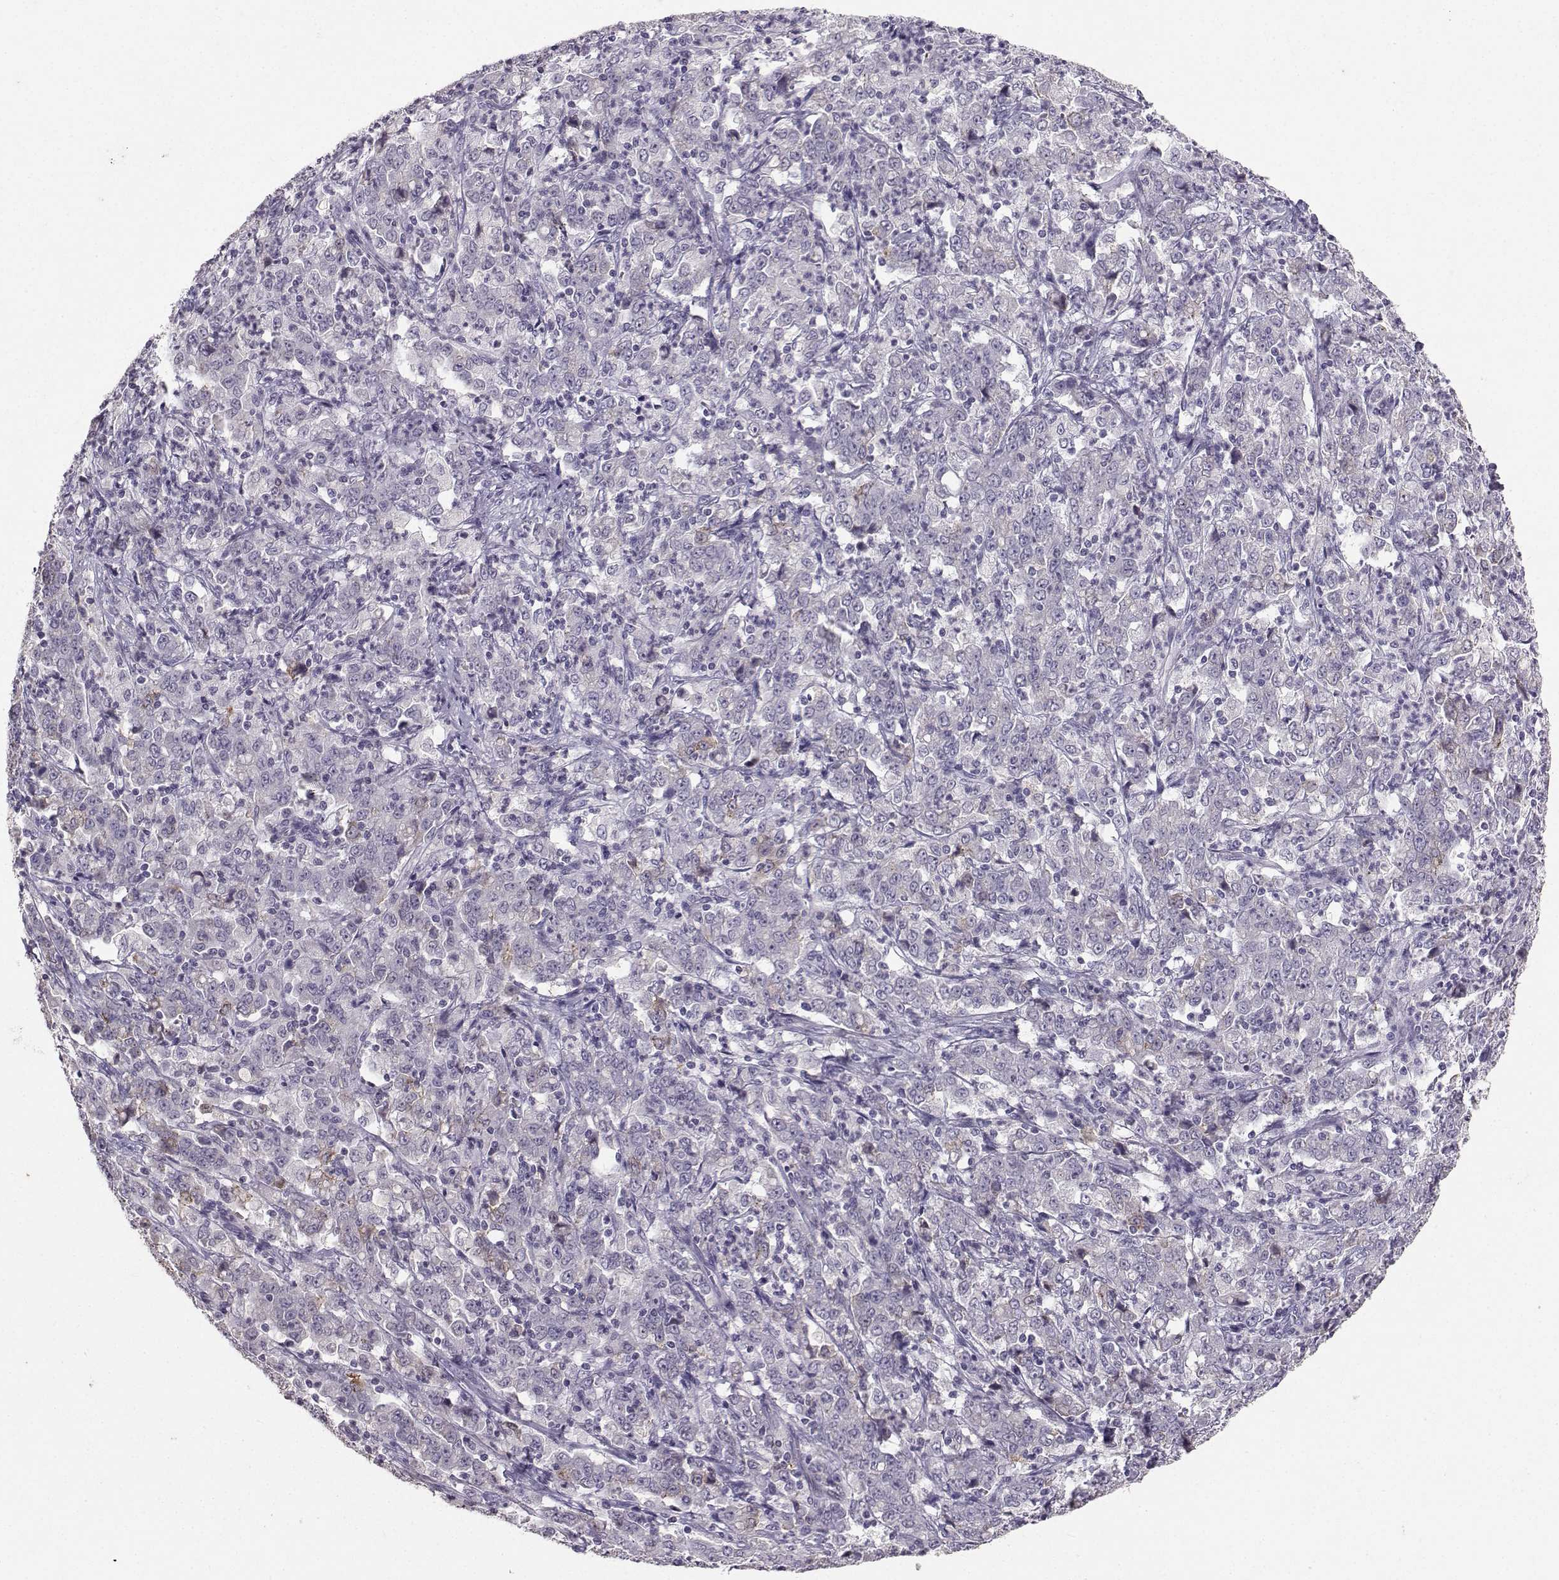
{"staining": {"intensity": "moderate", "quantity": "<25%", "location": "cytoplasmic/membranous"}, "tissue": "stomach cancer", "cell_type": "Tumor cells", "image_type": "cancer", "snomed": [{"axis": "morphology", "description": "Adenocarcinoma, NOS"}, {"axis": "topography", "description": "Stomach, lower"}], "caption": "Stomach adenocarcinoma tissue shows moderate cytoplasmic/membranous staining in approximately <25% of tumor cells", "gene": "PKP2", "patient": {"sex": "female", "age": 71}}